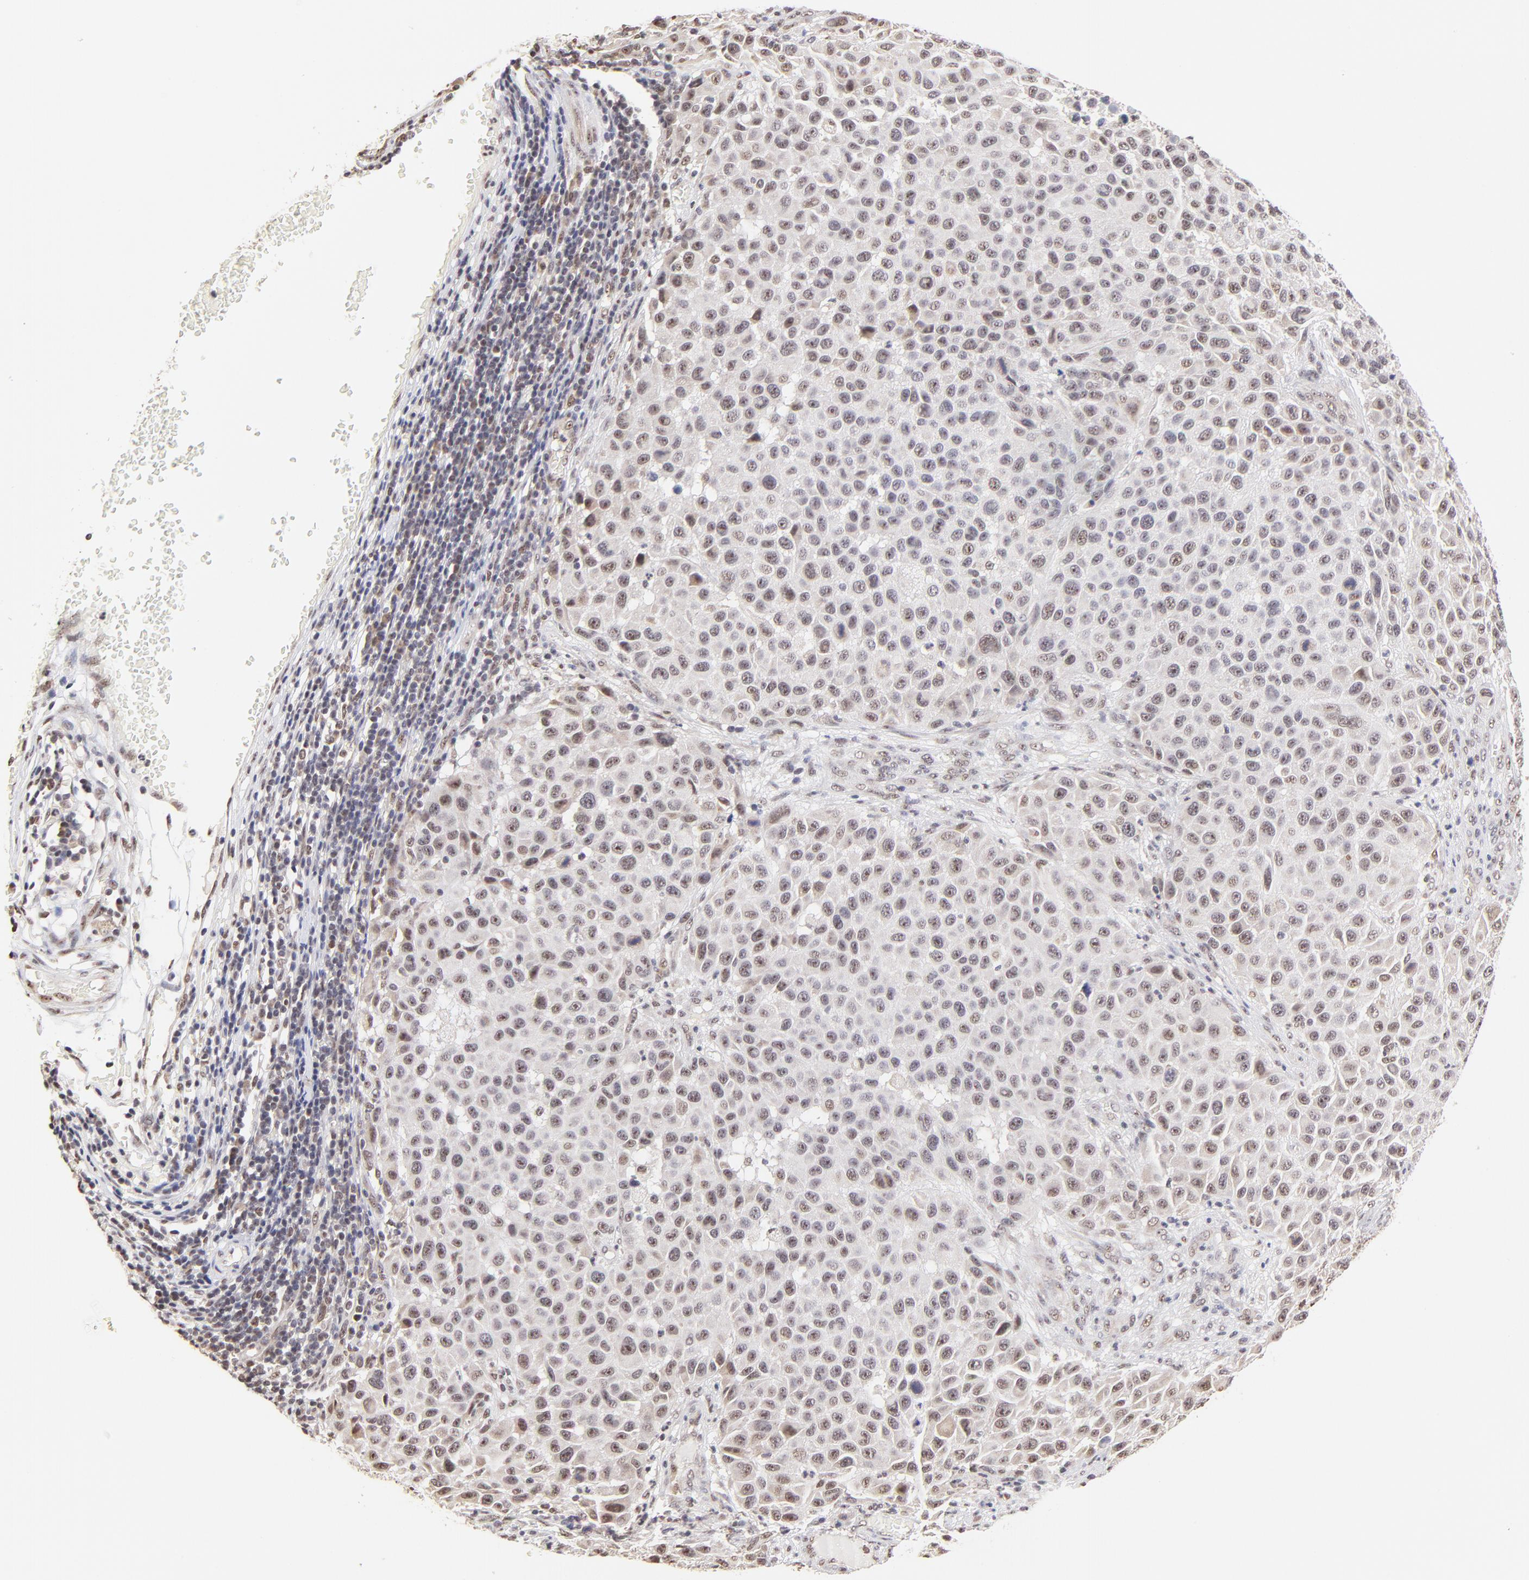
{"staining": {"intensity": "weak", "quantity": ">75%", "location": "nuclear"}, "tissue": "melanoma", "cell_type": "Tumor cells", "image_type": "cancer", "snomed": [{"axis": "morphology", "description": "Malignant melanoma, Metastatic site"}, {"axis": "topography", "description": "Lymph node"}], "caption": "Approximately >75% of tumor cells in human melanoma display weak nuclear protein positivity as visualized by brown immunohistochemical staining.", "gene": "ZNF670", "patient": {"sex": "male", "age": 61}}